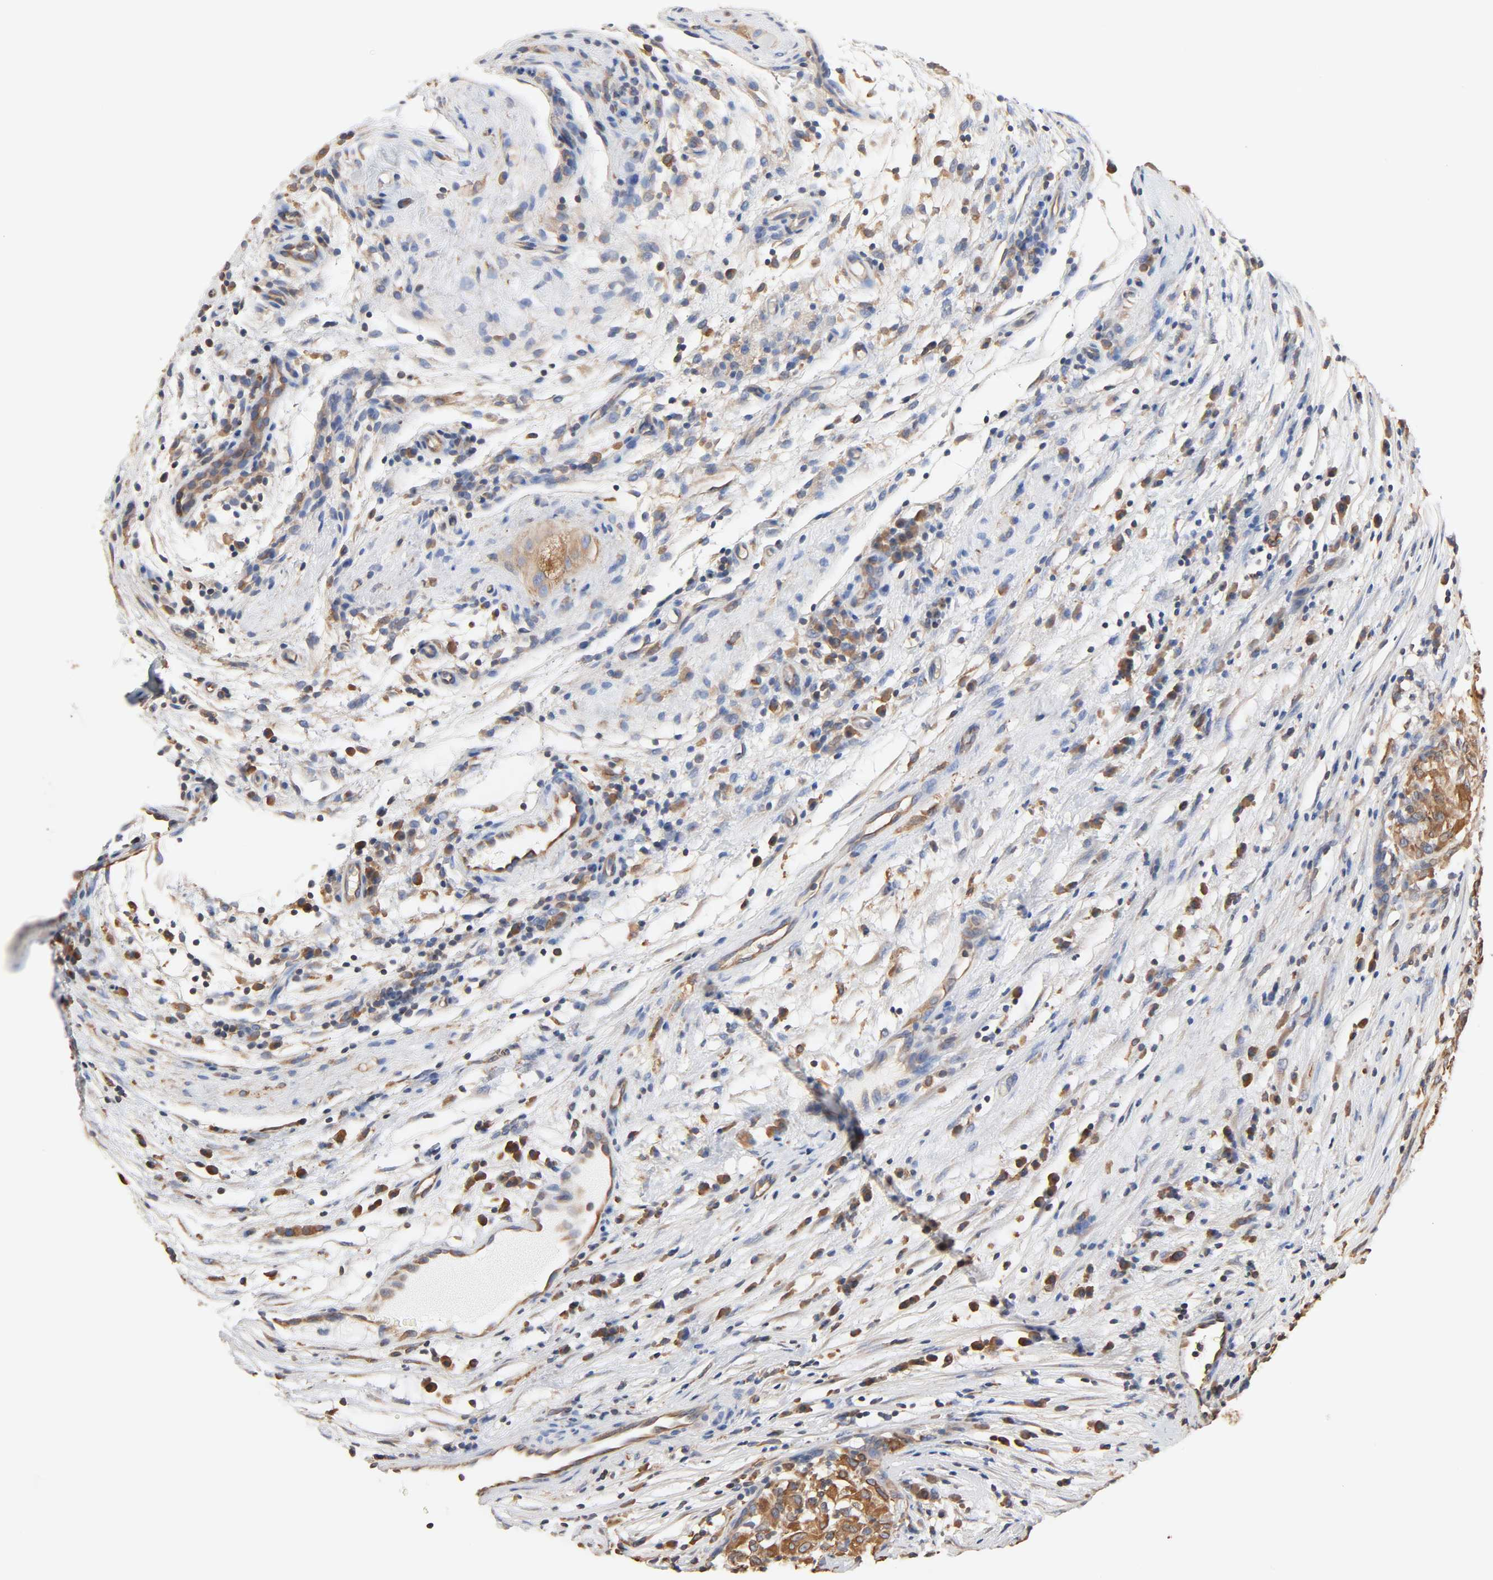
{"staining": {"intensity": "weak", "quantity": ">75%", "location": "cytoplasmic/membranous"}, "tissue": "testis cancer", "cell_type": "Tumor cells", "image_type": "cancer", "snomed": [{"axis": "morphology", "description": "Carcinoma, Embryonal, NOS"}, {"axis": "topography", "description": "Testis"}], "caption": "Immunohistochemical staining of human testis cancer (embryonal carcinoma) shows weak cytoplasmic/membranous protein positivity in approximately >75% of tumor cells. The staining is performed using DAB brown chromogen to label protein expression. The nuclei are counter-stained blue using hematoxylin.", "gene": "BCAP31", "patient": {"sex": "male", "age": 26}}